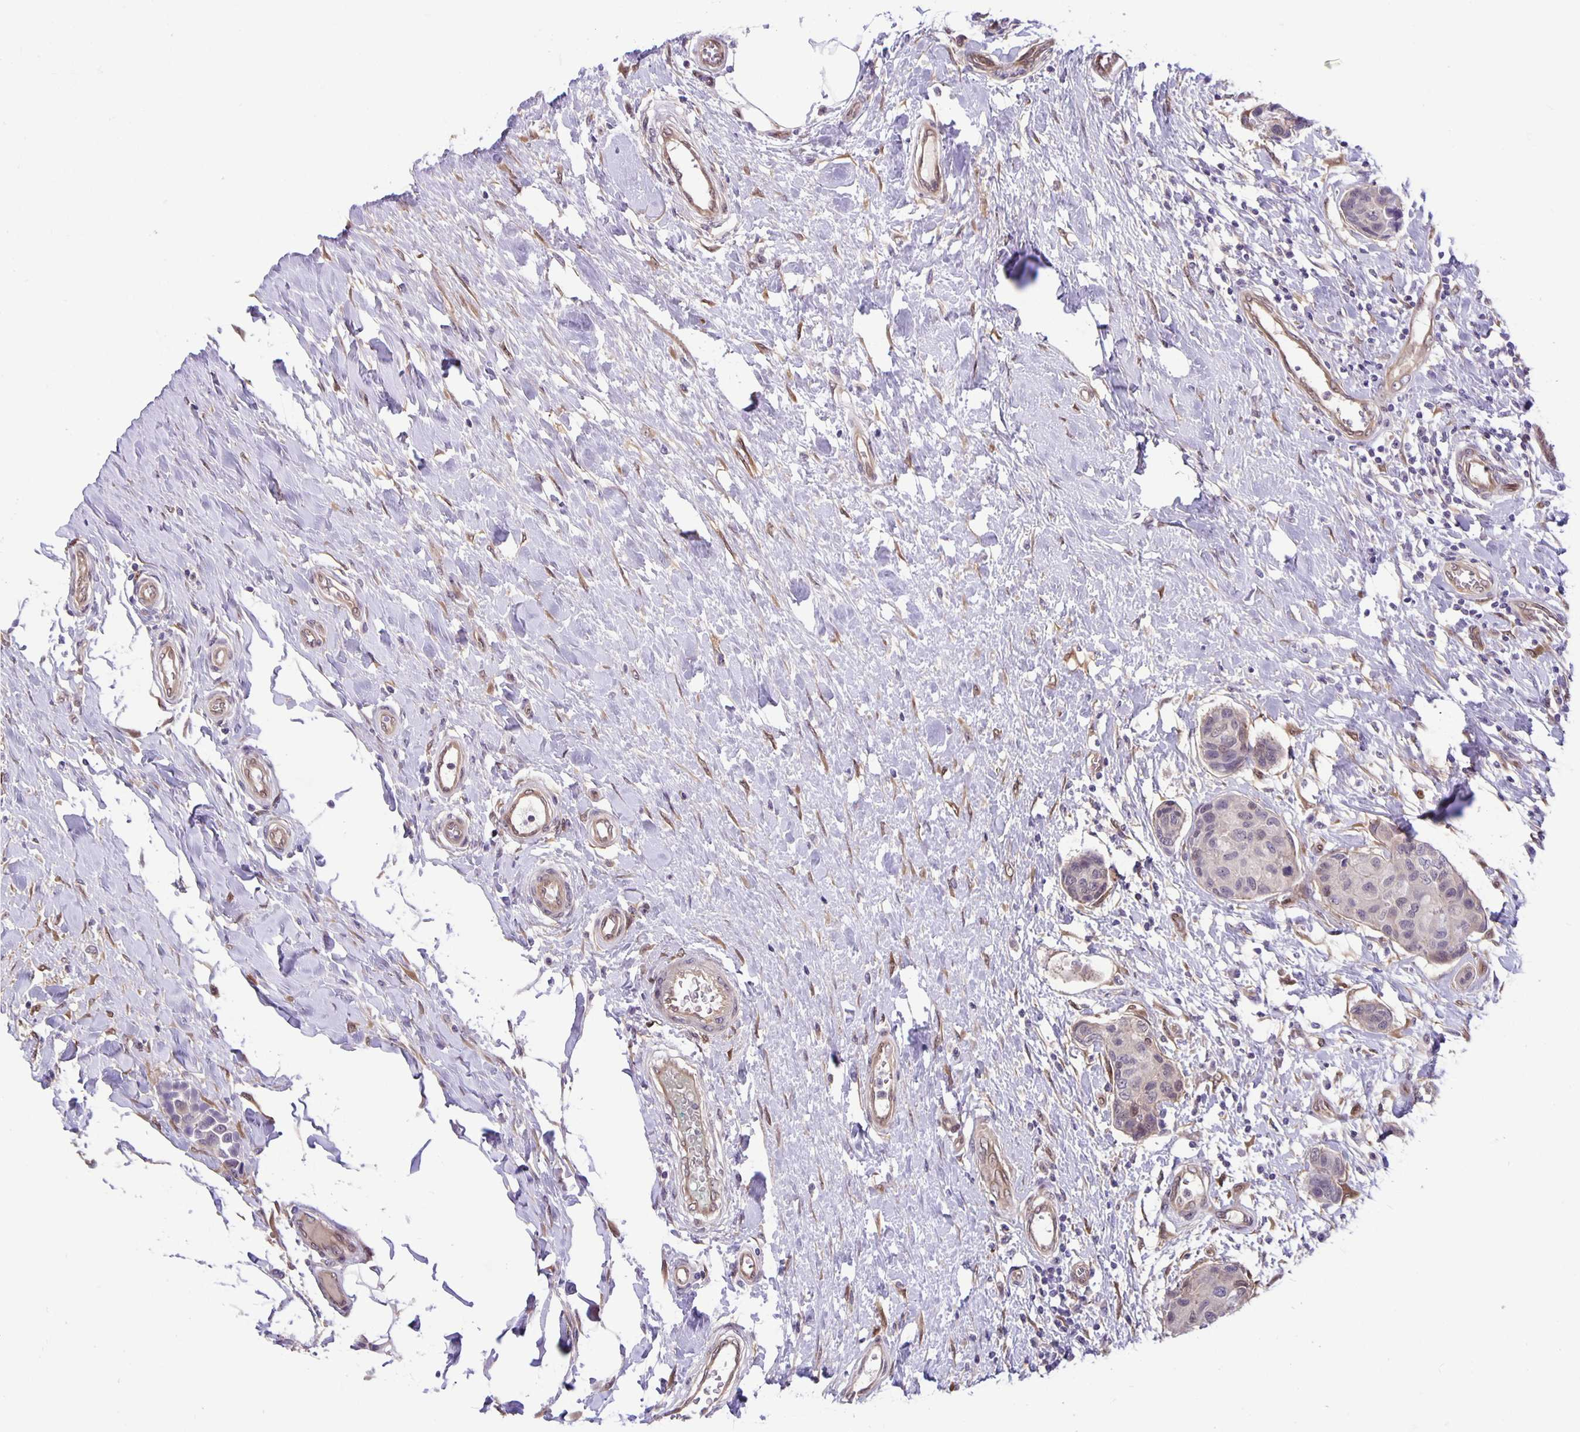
{"staining": {"intensity": "negative", "quantity": "none", "location": "none"}, "tissue": "breast cancer", "cell_type": "Tumor cells", "image_type": "cancer", "snomed": [{"axis": "morphology", "description": "Duct carcinoma"}, {"axis": "topography", "description": "Breast"}], "caption": "The image exhibits no staining of tumor cells in invasive ductal carcinoma (breast).", "gene": "TAX1BP3", "patient": {"sex": "female", "age": 80}}